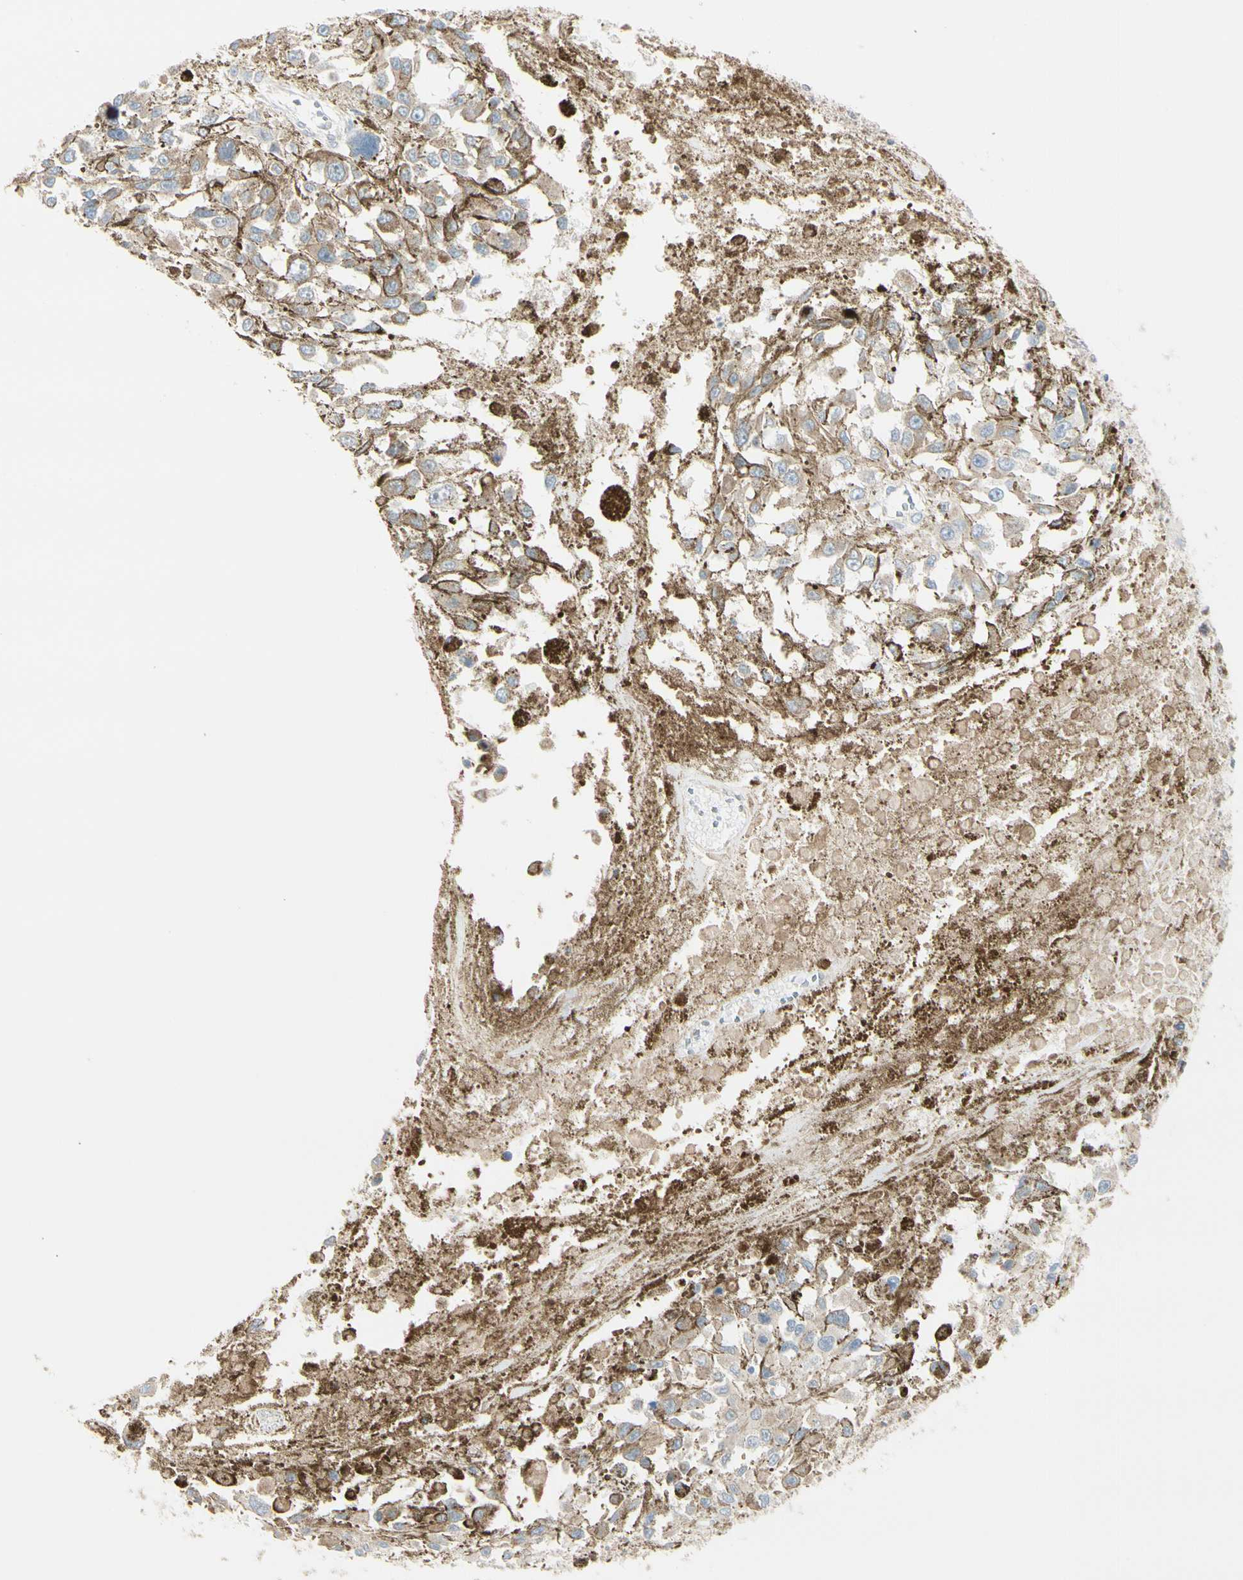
{"staining": {"intensity": "weak", "quantity": ">75%", "location": "cytoplasmic/membranous"}, "tissue": "melanoma", "cell_type": "Tumor cells", "image_type": "cancer", "snomed": [{"axis": "morphology", "description": "Malignant melanoma, Metastatic site"}, {"axis": "topography", "description": "Lymph node"}], "caption": "A high-resolution histopathology image shows immunohistochemistry staining of malignant melanoma (metastatic site), which exhibits weak cytoplasmic/membranous expression in about >75% of tumor cells.", "gene": "EPHA3", "patient": {"sex": "male", "age": 59}}